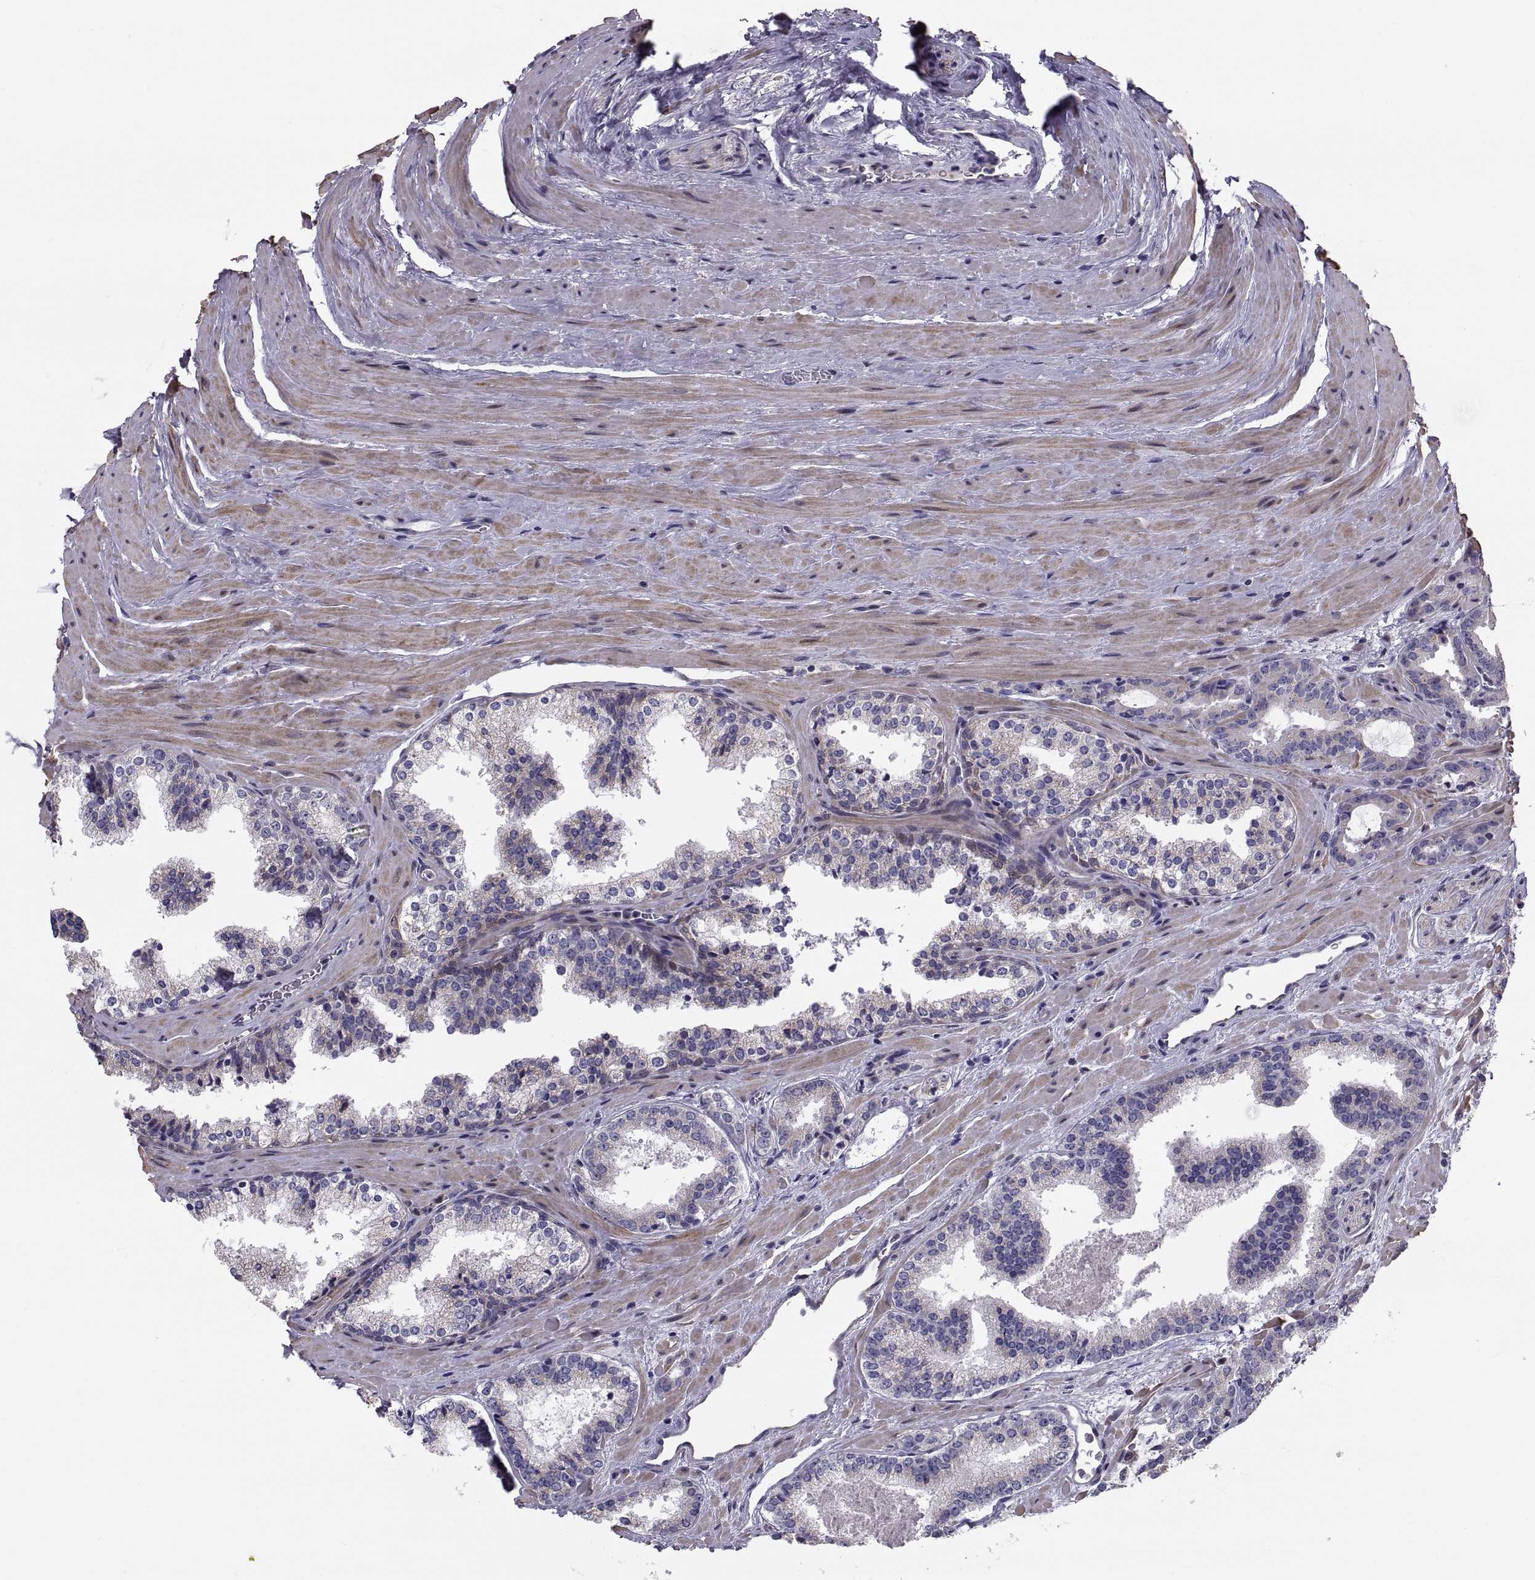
{"staining": {"intensity": "moderate", "quantity": "<25%", "location": "cytoplasmic/membranous"}, "tissue": "prostate cancer", "cell_type": "Tumor cells", "image_type": "cancer", "snomed": [{"axis": "morphology", "description": "Adenocarcinoma, NOS"}, {"axis": "morphology", "description": "Adenocarcinoma, High grade"}, {"axis": "topography", "description": "Prostate"}], "caption": "An image of human prostate adenocarcinoma (high-grade) stained for a protein exhibits moderate cytoplasmic/membranous brown staining in tumor cells.", "gene": "ANO1", "patient": {"sex": "male", "age": 62}}